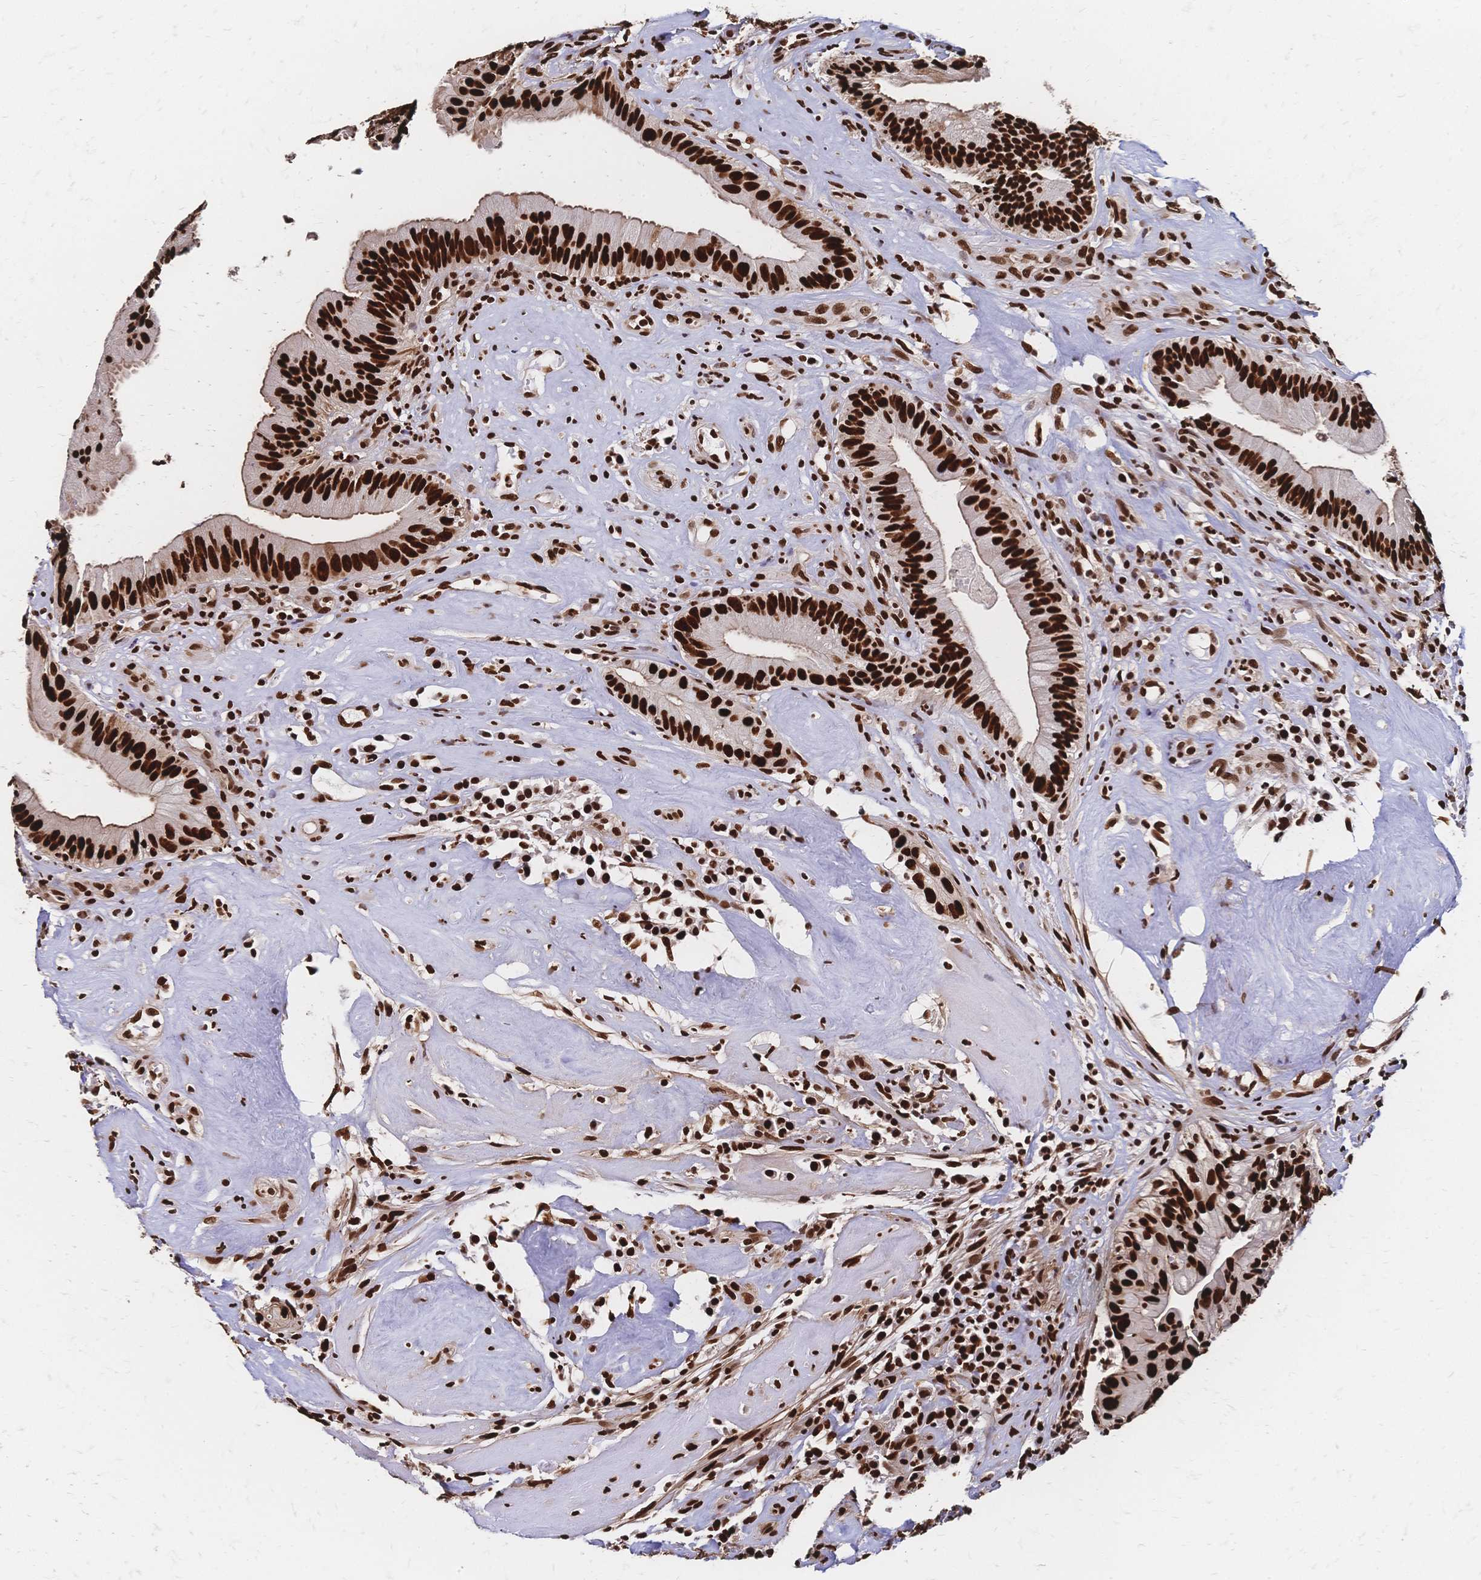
{"staining": {"intensity": "strong", "quantity": ">75%", "location": "nuclear"}, "tissue": "head and neck cancer", "cell_type": "Tumor cells", "image_type": "cancer", "snomed": [{"axis": "morphology", "description": "Adenocarcinoma, NOS"}, {"axis": "topography", "description": "Head-Neck"}], "caption": "High-power microscopy captured an immunohistochemistry photomicrograph of head and neck adenocarcinoma, revealing strong nuclear expression in approximately >75% of tumor cells. Using DAB (brown) and hematoxylin (blue) stains, captured at high magnification using brightfield microscopy.", "gene": "HDGF", "patient": {"sex": "male", "age": 44}}